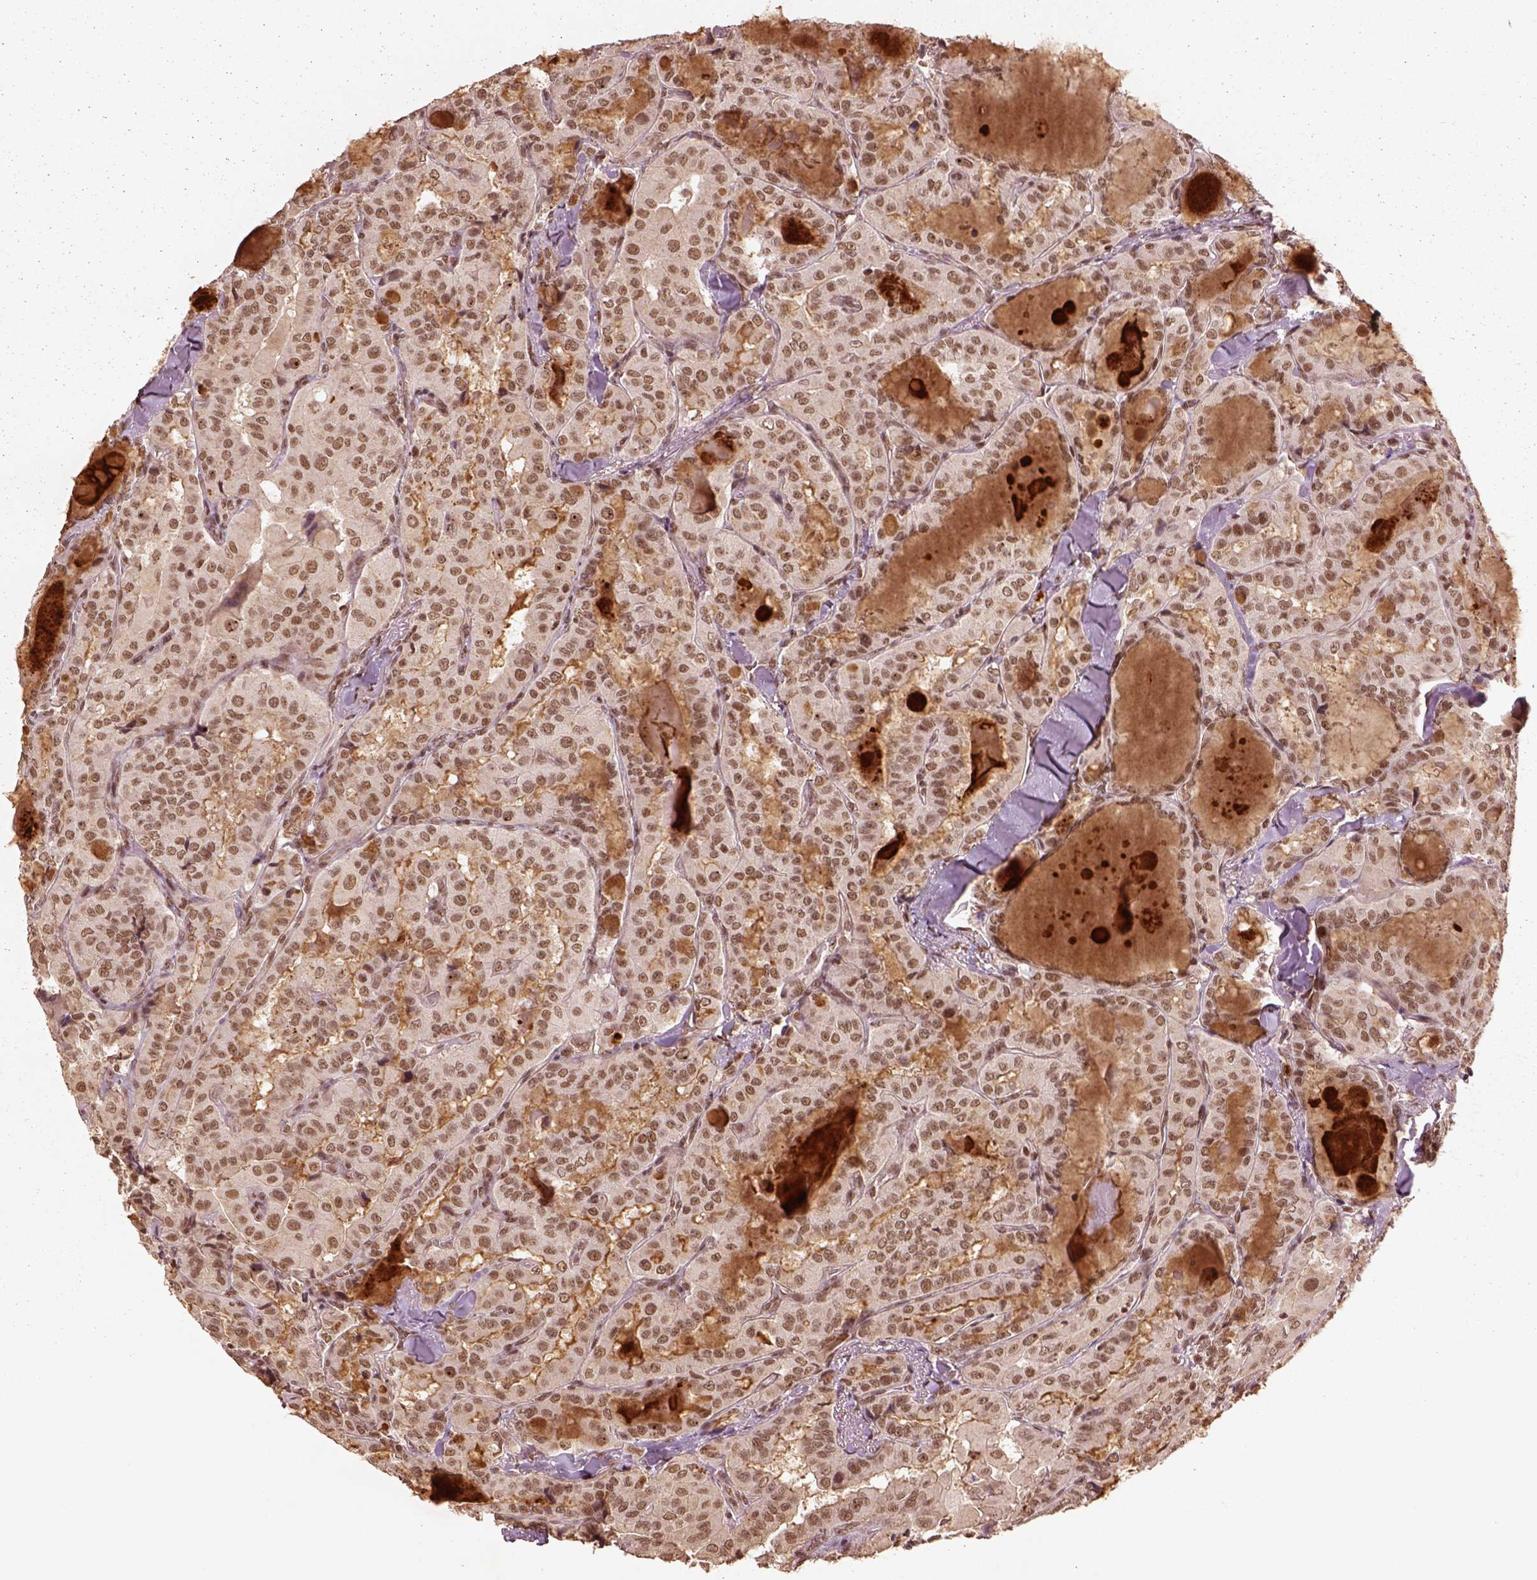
{"staining": {"intensity": "moderate", "quantity": ">75%", "location": "nuclear"}, "tissue": "thyroid cancer", "cell_type": "Tumor cells", "image_type": "cancer", "snomed": [{"axis": "morphology", "description": "Papillary adenocarcinoma, NOS"}, {"axis": "topography", "description": "Thyroid gland"}], "caption": "Thyroid cancer (papillary adenocarcinoma) stained with a protein marker displays moderate staining in tumor cells.", "gene": "BRD9", "patient": {"sex": "female", "age": 41}}